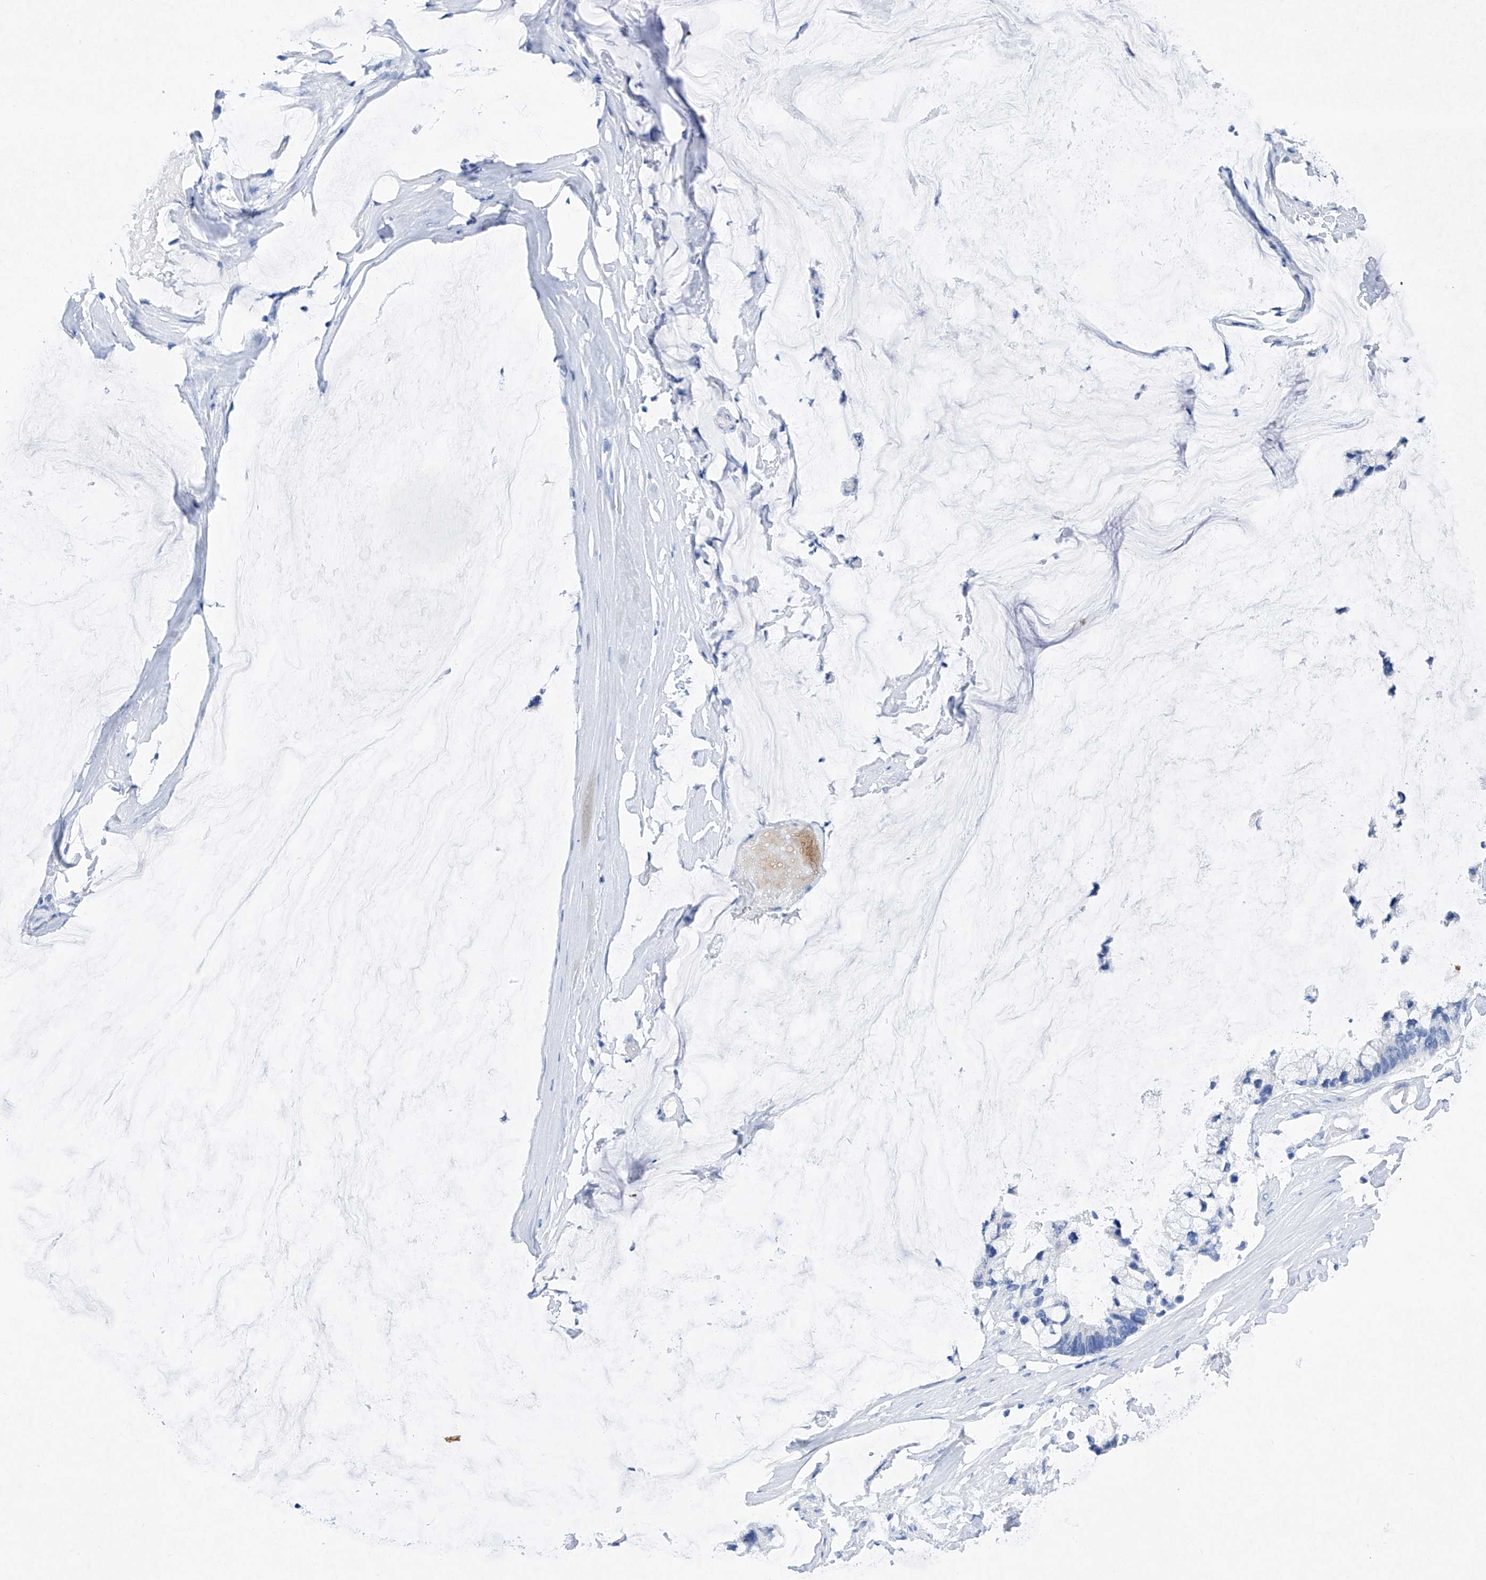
{"staining": {"intensity": "negative", "quantity": "none", "location": "none"}, "tissue": "ovarian cancer", "cell_type": "Tumor cells", "image_type": "cancer", "snomed": [{"axis": "morphology", "description": "Cystadenocarcinoma, mucinous, NOS"}, {"axis": "topography", "description": "Ovary"}], "caption": "A high-resolution histopathology image shows immunohistochemistry (IHC) staining of ovarian cancer, which shows no significant staining in tumor cells.", "gene": "BARX2", "patient": {"sex": "female", "age": 39}}